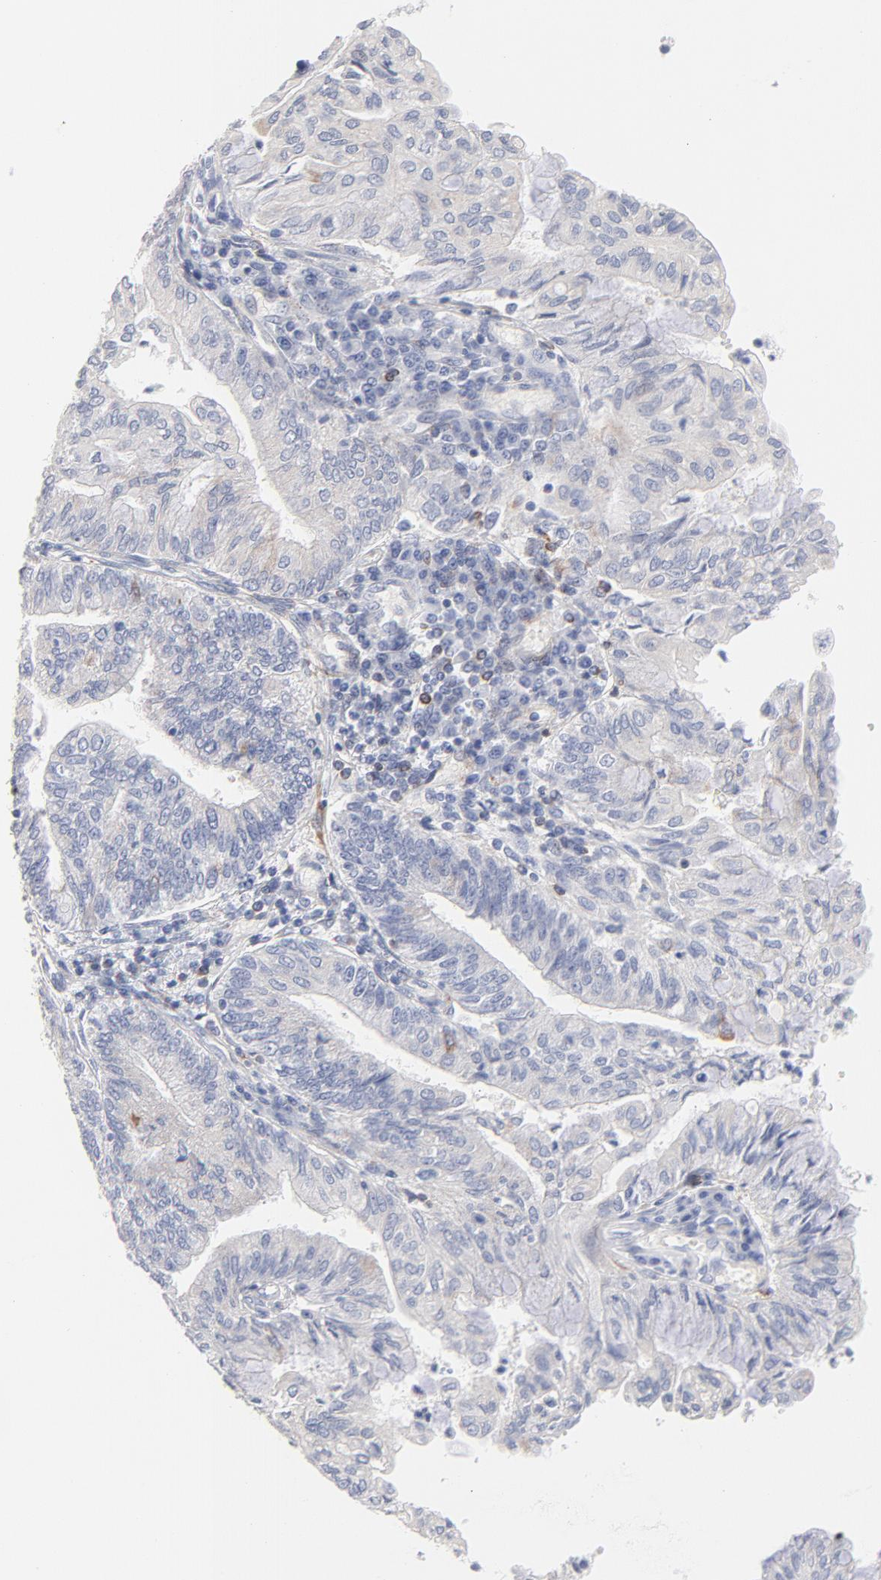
{"staining": {"intensity": "negative", "quantity": "none", "location": "none"}, "tissue": "endometrial cancer", "cell_type": "Tumor cells", "image_type": "cancer", "snomed": [{"axis": "morphology", "description": "Adenocarcinoma, NOS"}, {"axis": "topography", "description": "Endometrium"}], "caption": "A photomicrograph of human endometrial cancer is negative for staining in tumor cells. (IHC, brightfield microscopy, high magnification).", "gene": "MID1", "patient": {"sex": "female", "age": 59}}